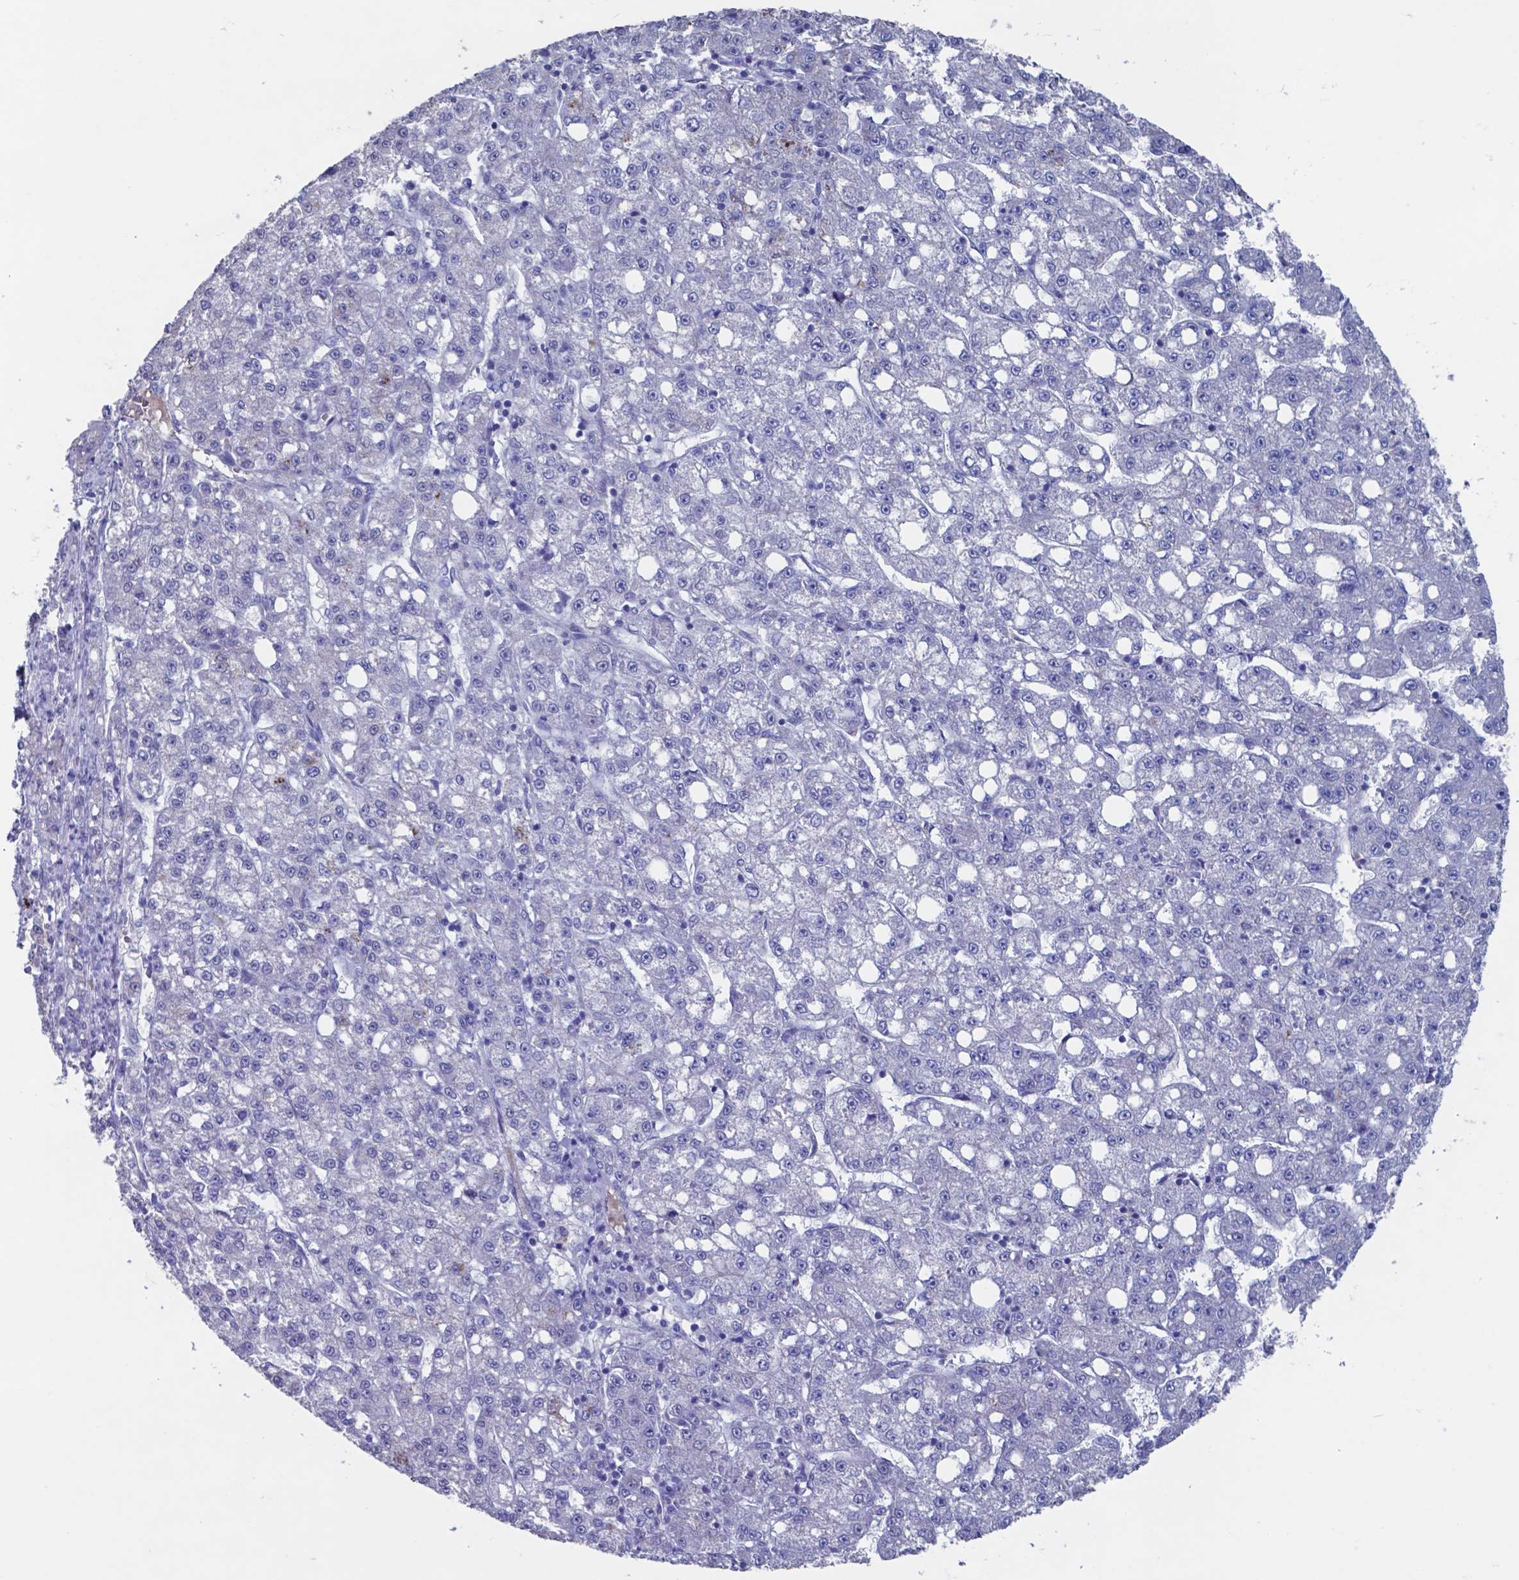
{"staining": {"intensity": "negative", "quantity": "none", "location": "none"}, "tissue": "liver cancer", "cell_type": "Tumor cells", "image_type": "cancer", "snomed": [{"axis": "morphology", "description": "Carcinoma, Hepatocellular, NOS"}, {"axis": "topography", "description": "Liver"}], "caption": "An image of human liver cancer is negative for staining in tumor cells.", "gene": "TTR", "patient": {"sex": "female", "age": 65}}